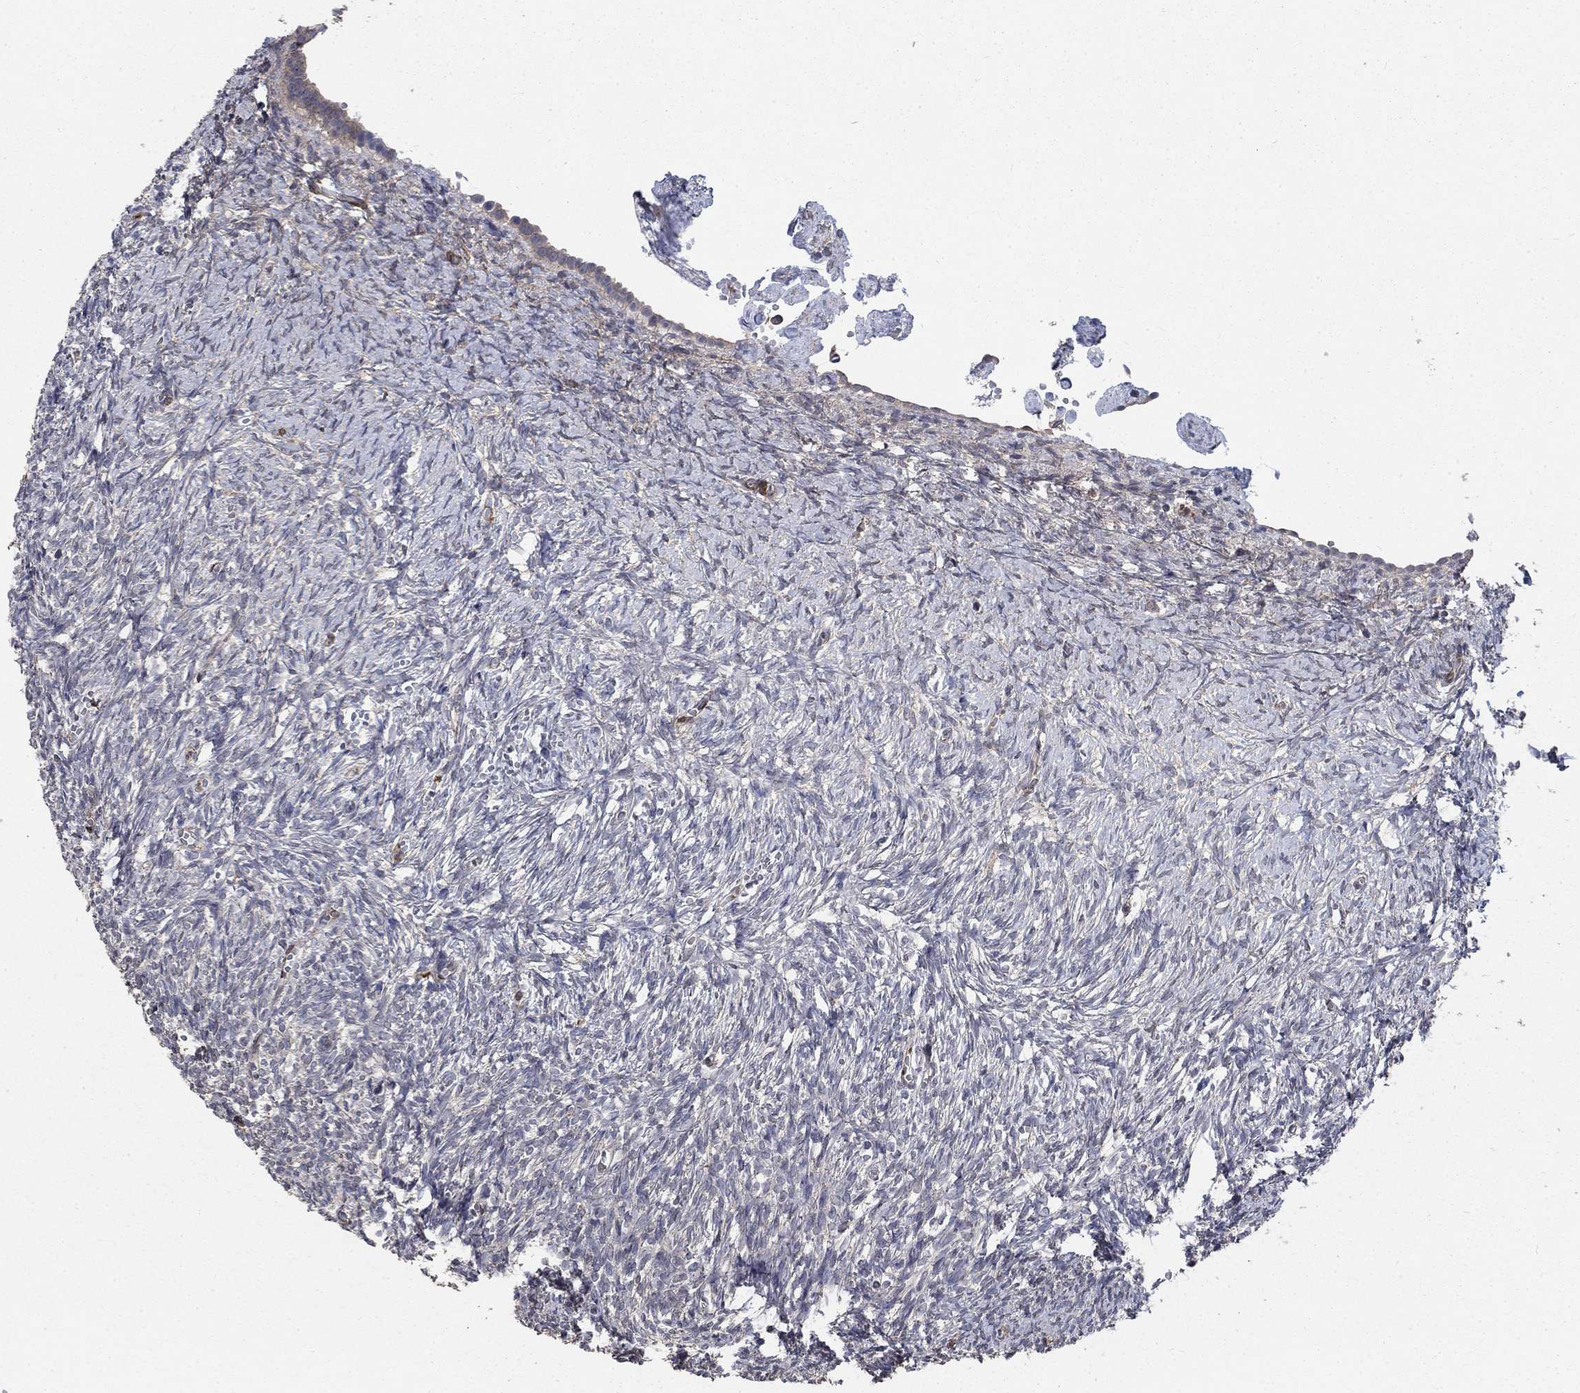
{"staining": {"intensity": "negative", "quantity": "none", "location": "none"}, "tissue": "ovary", "cell_type": "Ovarian stroma cells", "image_type": "normal", "snomed": [{"axis": "morphology", "description": "Normal tissue, NOS"}, {"axis": "topography", "description": "Ovary"}], "caption": "The IHC photomicrograph has no significant positivity in ovarian stroma cells of ovary.", "gene": "PDE3A", "patient": {"sex": "female", "age": 43}}